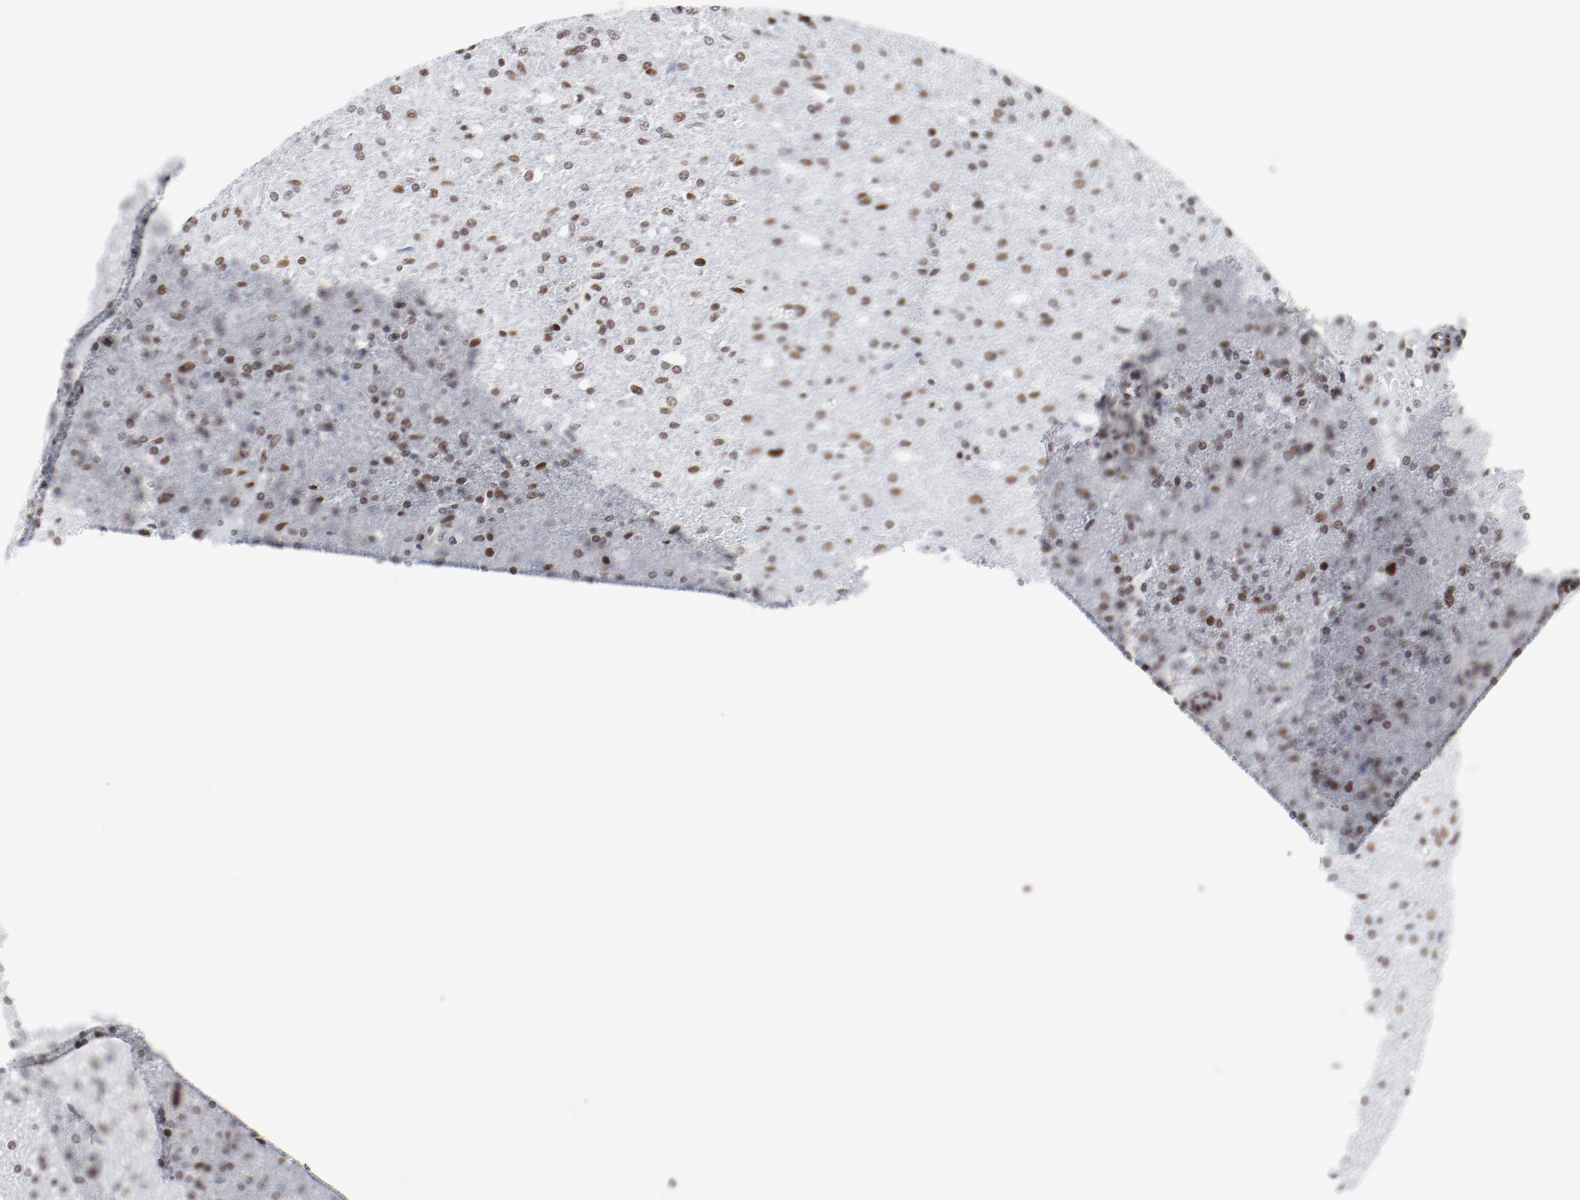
{"staining": {"intensity": "moderate", "quantity": "25%-75%", "location": "nuclear"}, "tissue": "glioma", "cell_type": "Tumor cells", "image_type": "cancer", "snomed": [{"axis": "morphology", "description": "Glioma, malignant, High grade"}, {"axis": "topography", "description": "Cerebral cortex"}], "caption": "Human glioma stained with a brown dye demonstrates moderate nuclear positive expression in about 25%-75% of tumor cells.", "gene": "ATF2", "patient": {"sex": "male", "age": 76}}